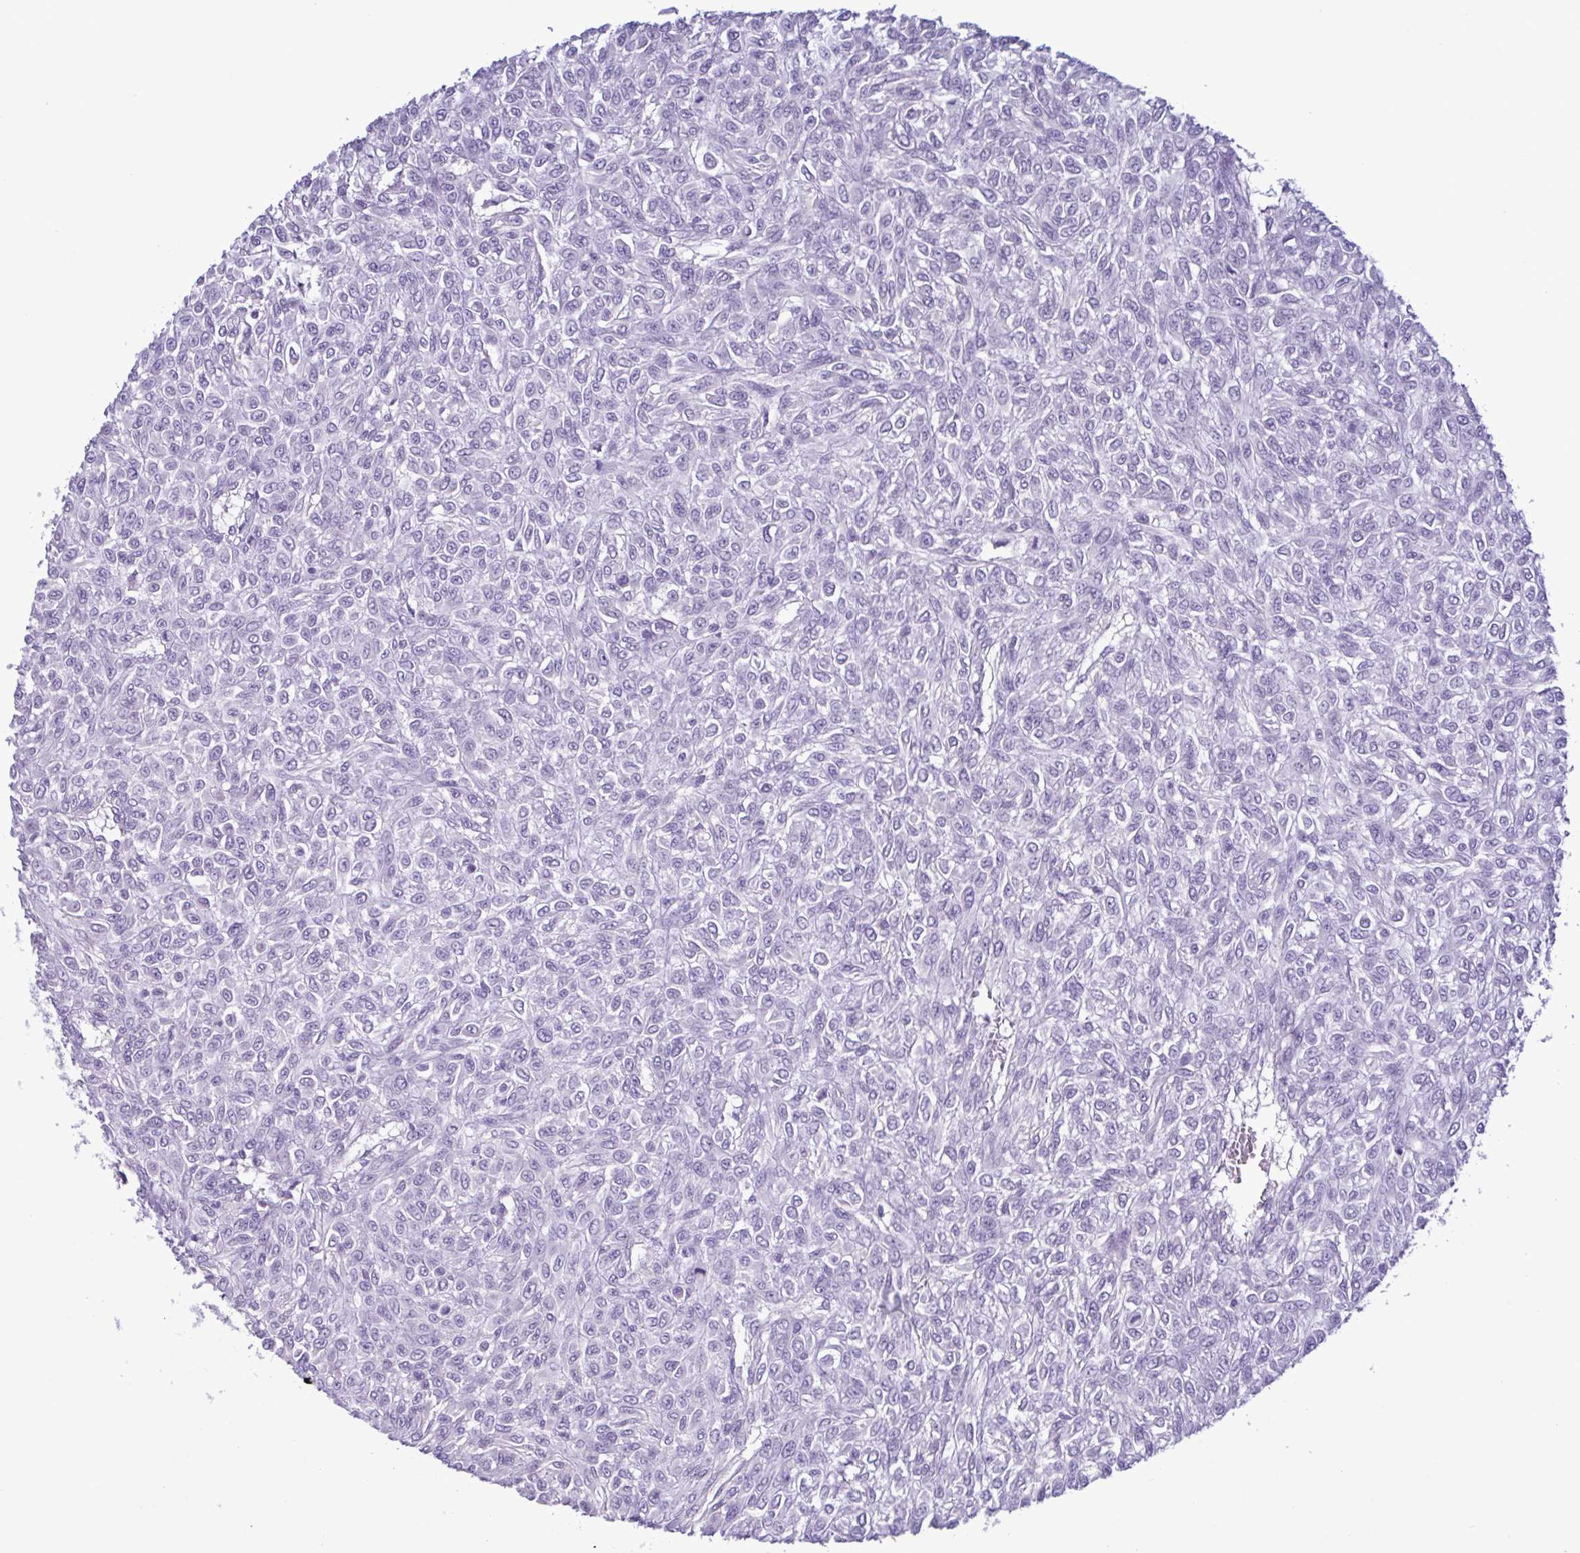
{"staining": {"intensity": "negative", "quantity": "none", "location": "none"}, "tissue": "renal cancer", "cell_type": "Tumor cells", "image_type": "cancer", "snomed": [{"axis": "morphology", "description": "Adenocarcinoma, NOS"}, {"axis": "topography", "description": "Kidney"}], "caption": "DAB (3,3'-diaminobenzidine) immunohistochemical staining of renal cancer (adenocarcinoma) demonstrates no significant expression in tumor cells.", "gene": "INAFM1", "patient": {"sex": "male", "age": 58}}